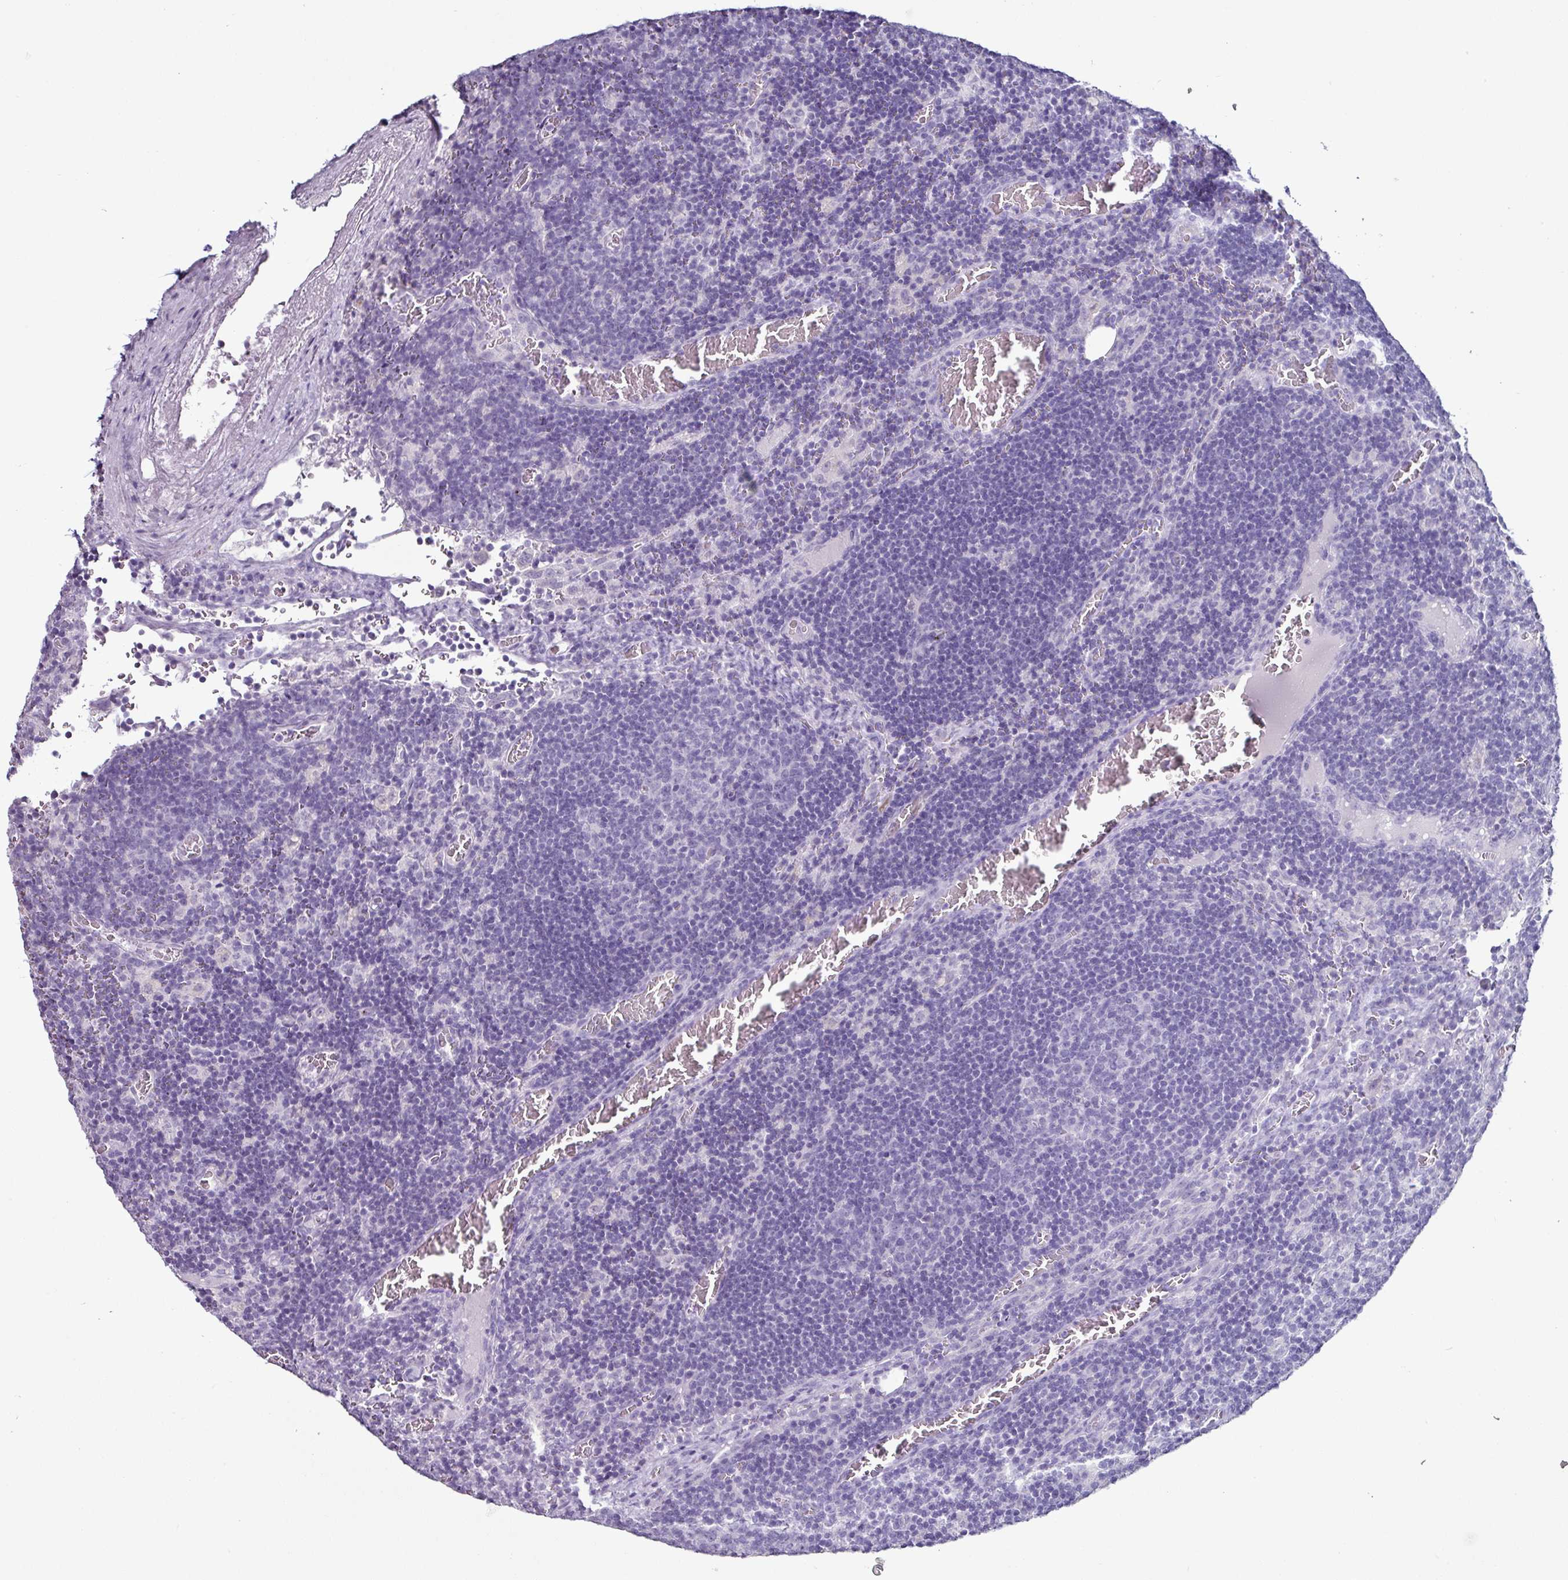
{"staining": {"intensity": "negative", "quantity": "none", "location": "none"}, "tissue": "lymph node", "cell_type": "Germinal center cells", "image_type": "normal", "snomed": [{"axis": "morphology", "description": "Normal tissue, NOS"}, {"axis": "topography", "description": "Lymph node"}], "caption": "Lymph node stained for a protein using immunohistochemistry shows no staining germinal center cells.", "gene": "GLP2R", "patient": {"sex": "male", "age": 50}}